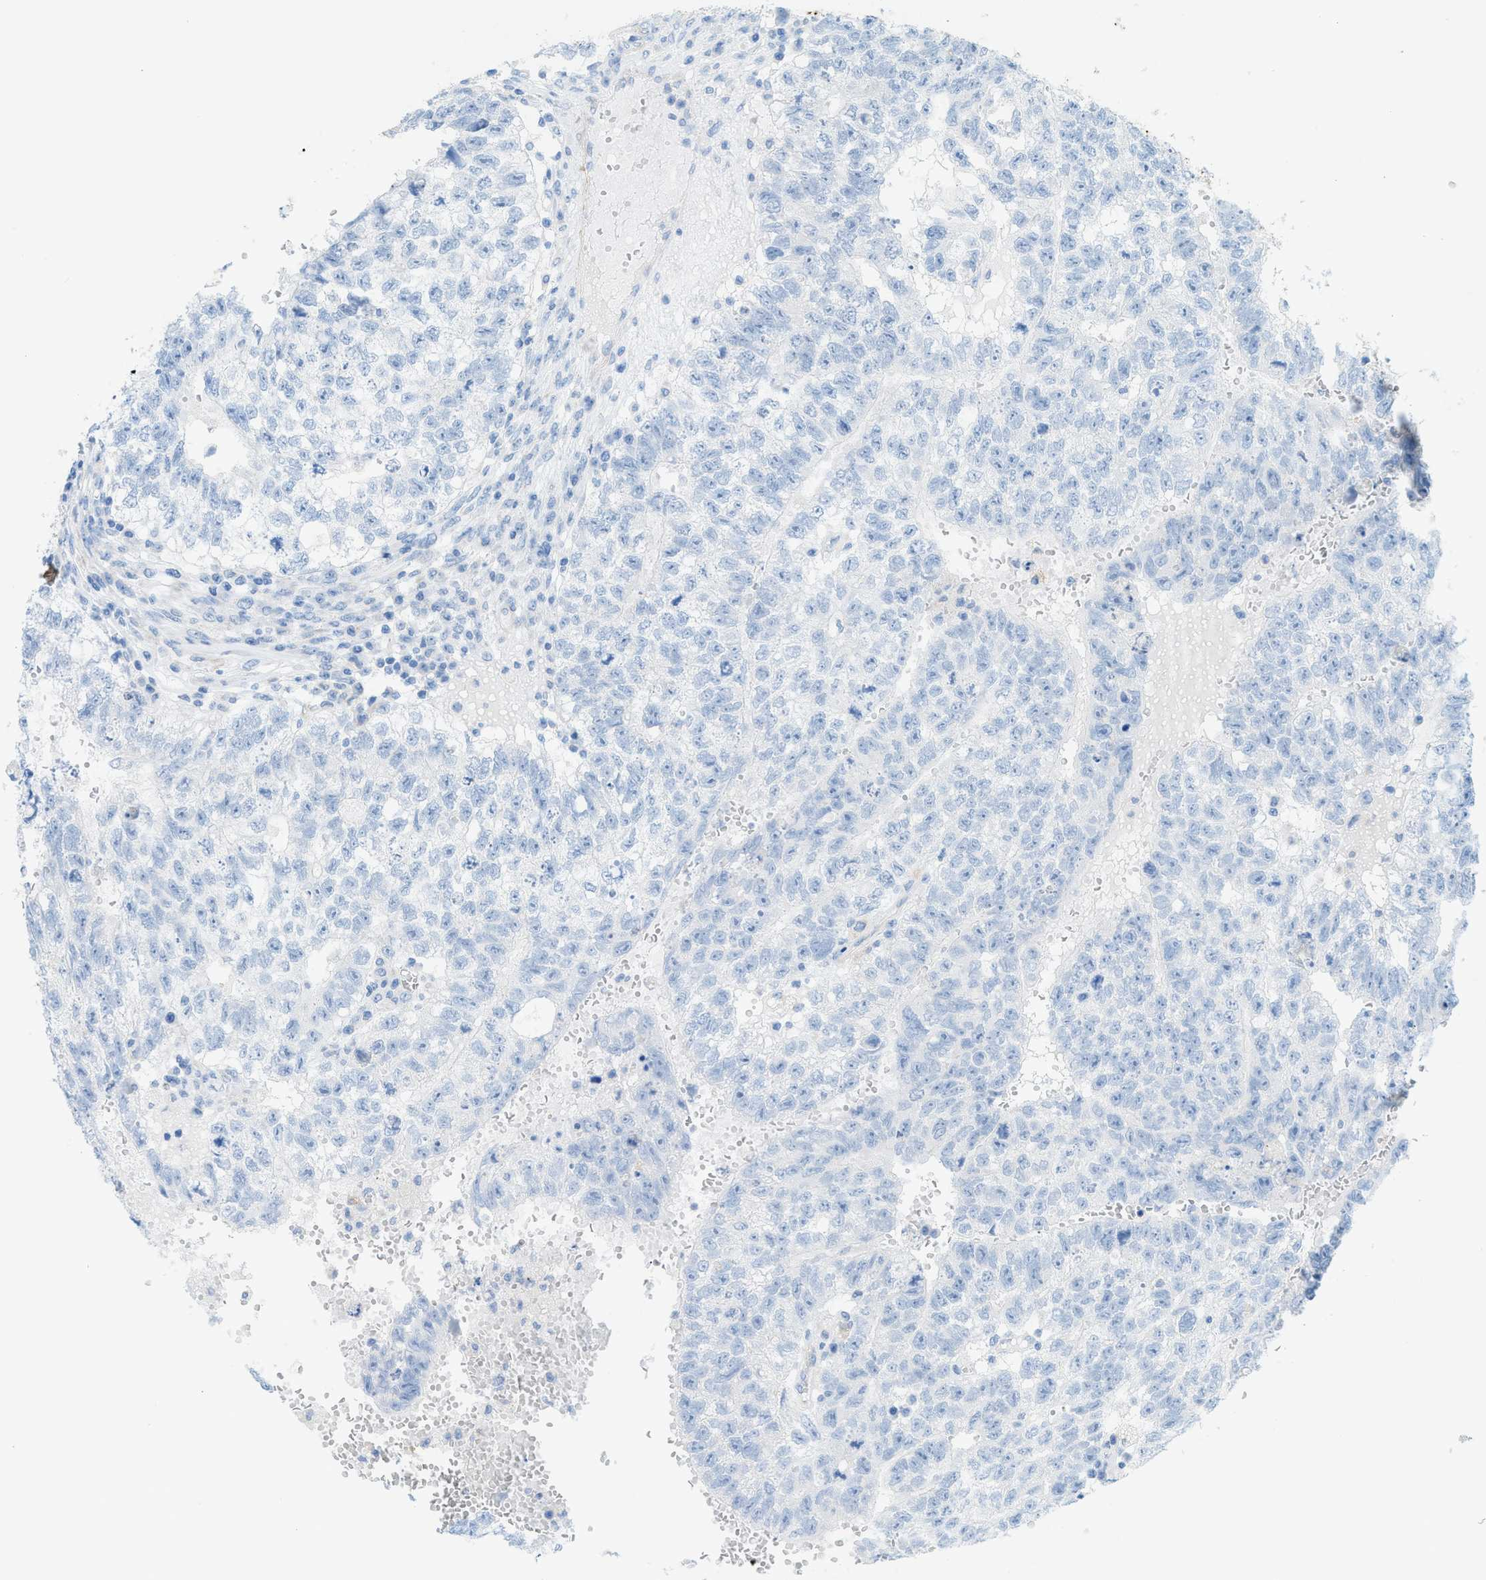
{"staining": {"intensity": "negative", "quantity": "none", "location": "none"}, "tissue": "testis cancer", "cell_type": "Tumor cells", "image_type": "cancer", "snomed": [{"axis": "morphology", "description": "Seminoma, NOS"}, {"axis": "morphology", "description": "Carcinoma, Embryonal, NOS"}, {"axis": "topography", "description": "Testis"}], "caption": "This is an immunohistochemistry photomicrograph of testis embryonal carcinoma. There is no staining in tumor cells.", "gene": "MYH11", "patient": {"sex": "male", "age": 38}}